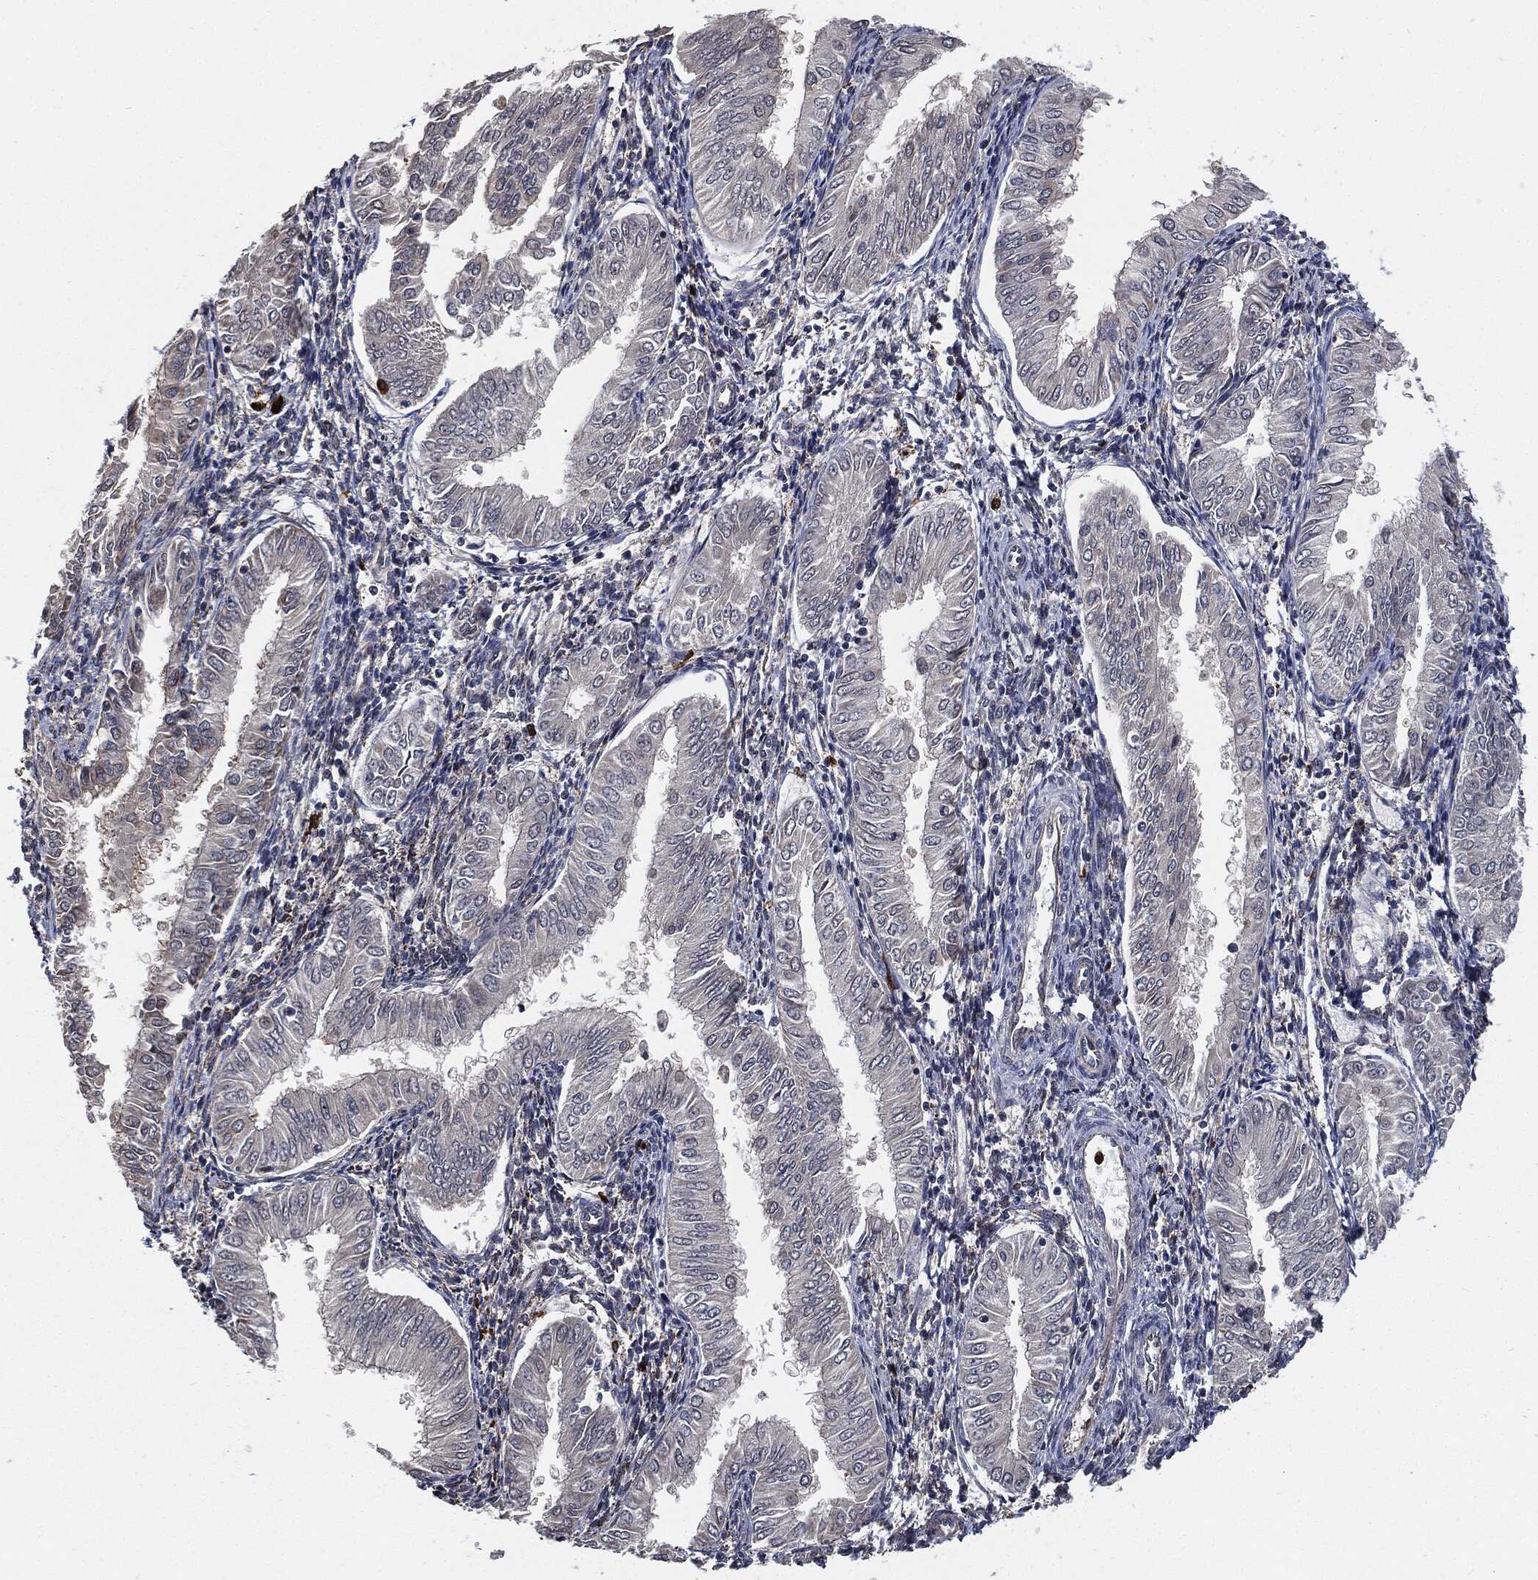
{"staining": {"intensity": "negative", "quantity": "none", "location": "none"}, "tissue": "endometrial cancer", "cell_type": "Tumor cells", "image_type": "cancer", "snomed": [{"axis": "morphology", "description": "Adenocarcinoma, NOS"}, {"axis": "topography", "description": "Endometrium"}], "caption": "Endometrial adenocarcinoma was stained to show a protein in brown. There is no significant staining in tumor cells.", "gene": "S100A9", "patient": {"sex": "female", "age": 53}}